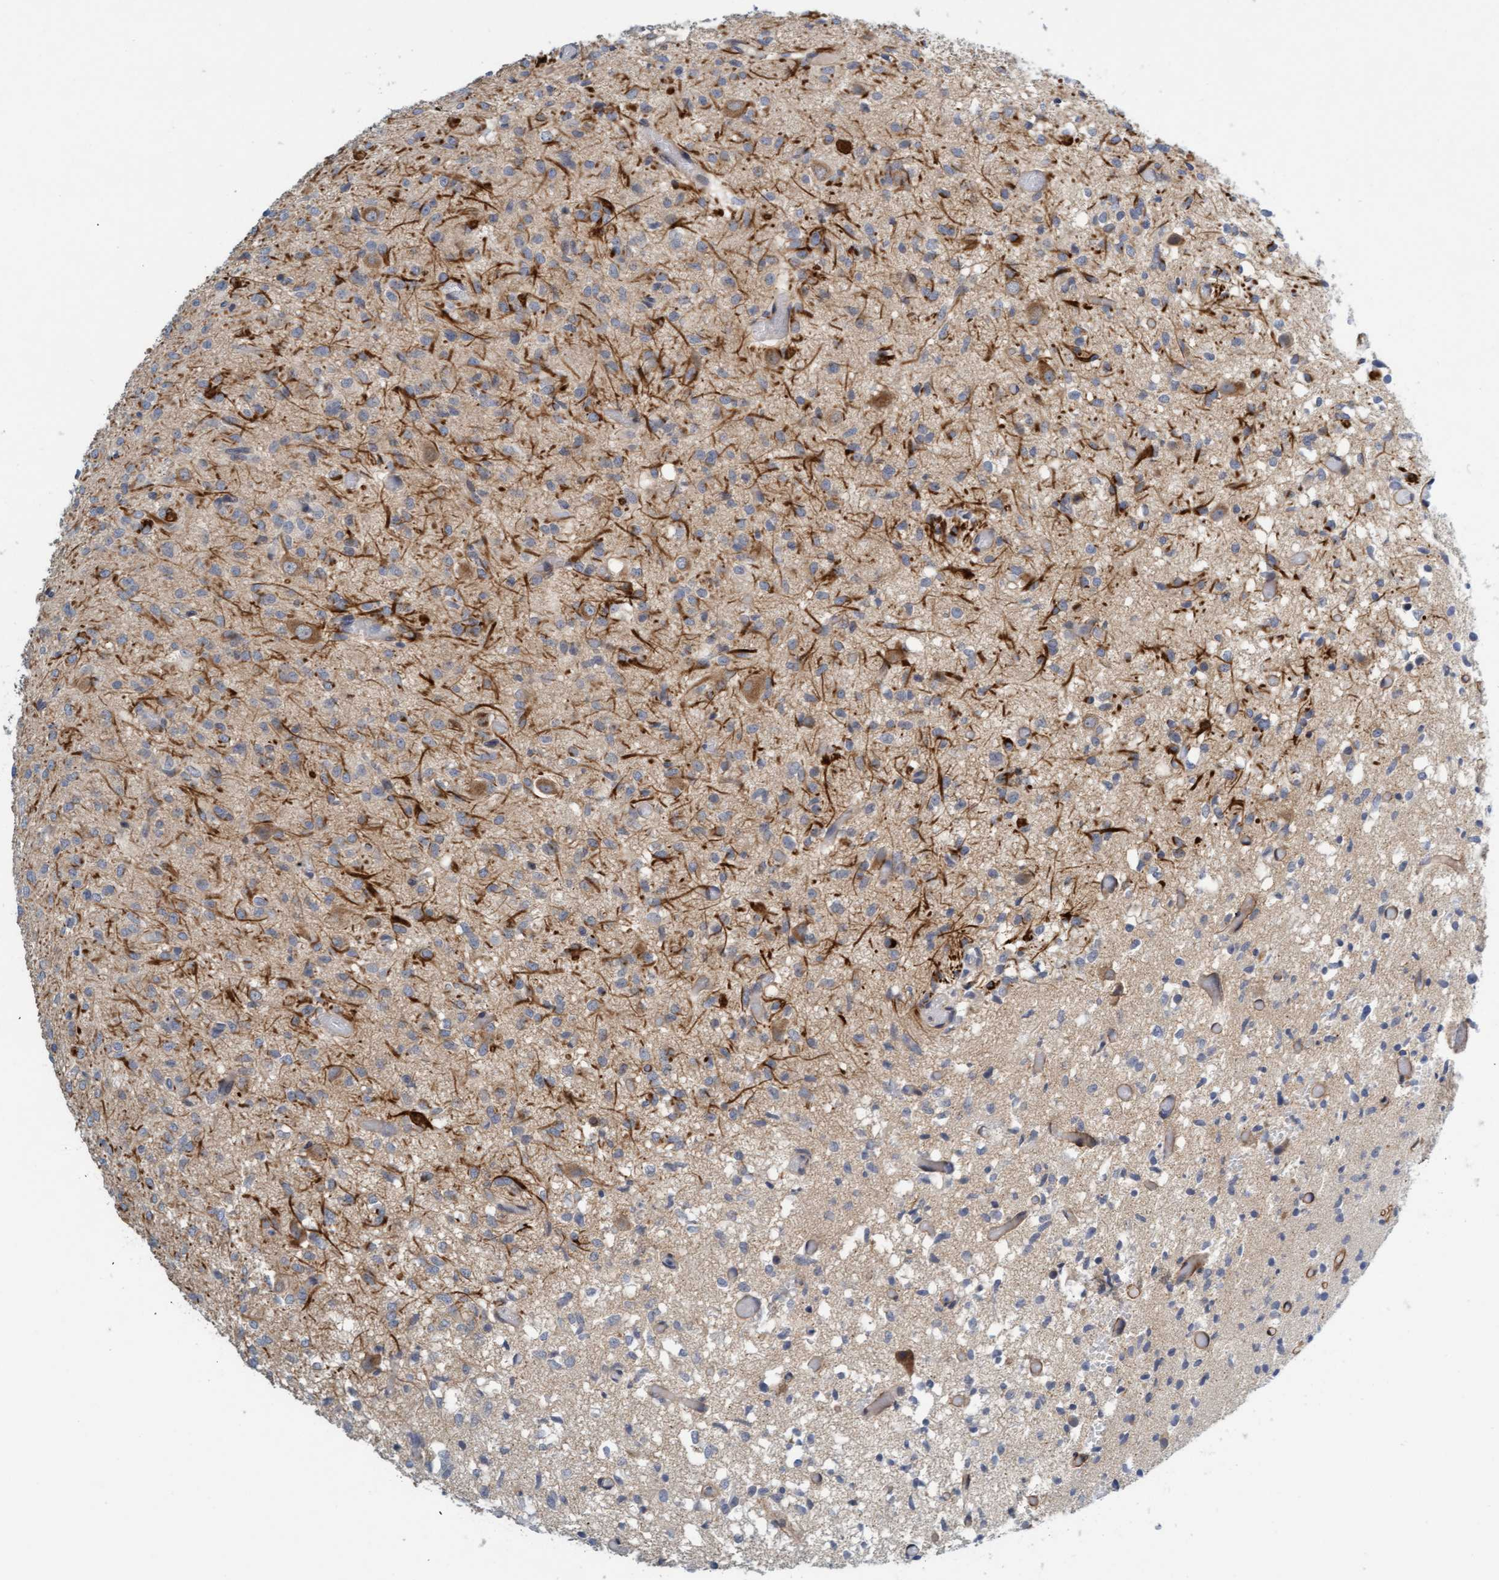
{"staining": {"intensity": "moderate", "quantity": "25%-75%", "location": "cytoplasmic/membranous"}, "tissue": "glioma", "cell_type": "Tumor cells", "image_type": "cancer", "snomed": [{"axis": "morphology", "description": "Glioma, malignant, High grade"}, {"axis": "topography", "description": "Brain"}], "caption": "IHC (DAB (3,3'-diaminobenzidine)) staining of human glioma exhibits moderate cytoplasmic/membranous protein positivity in about 25%-75% of tumor cells.", "gene": "TSTD2", "patient": {"sex": "female", "age": 59}}